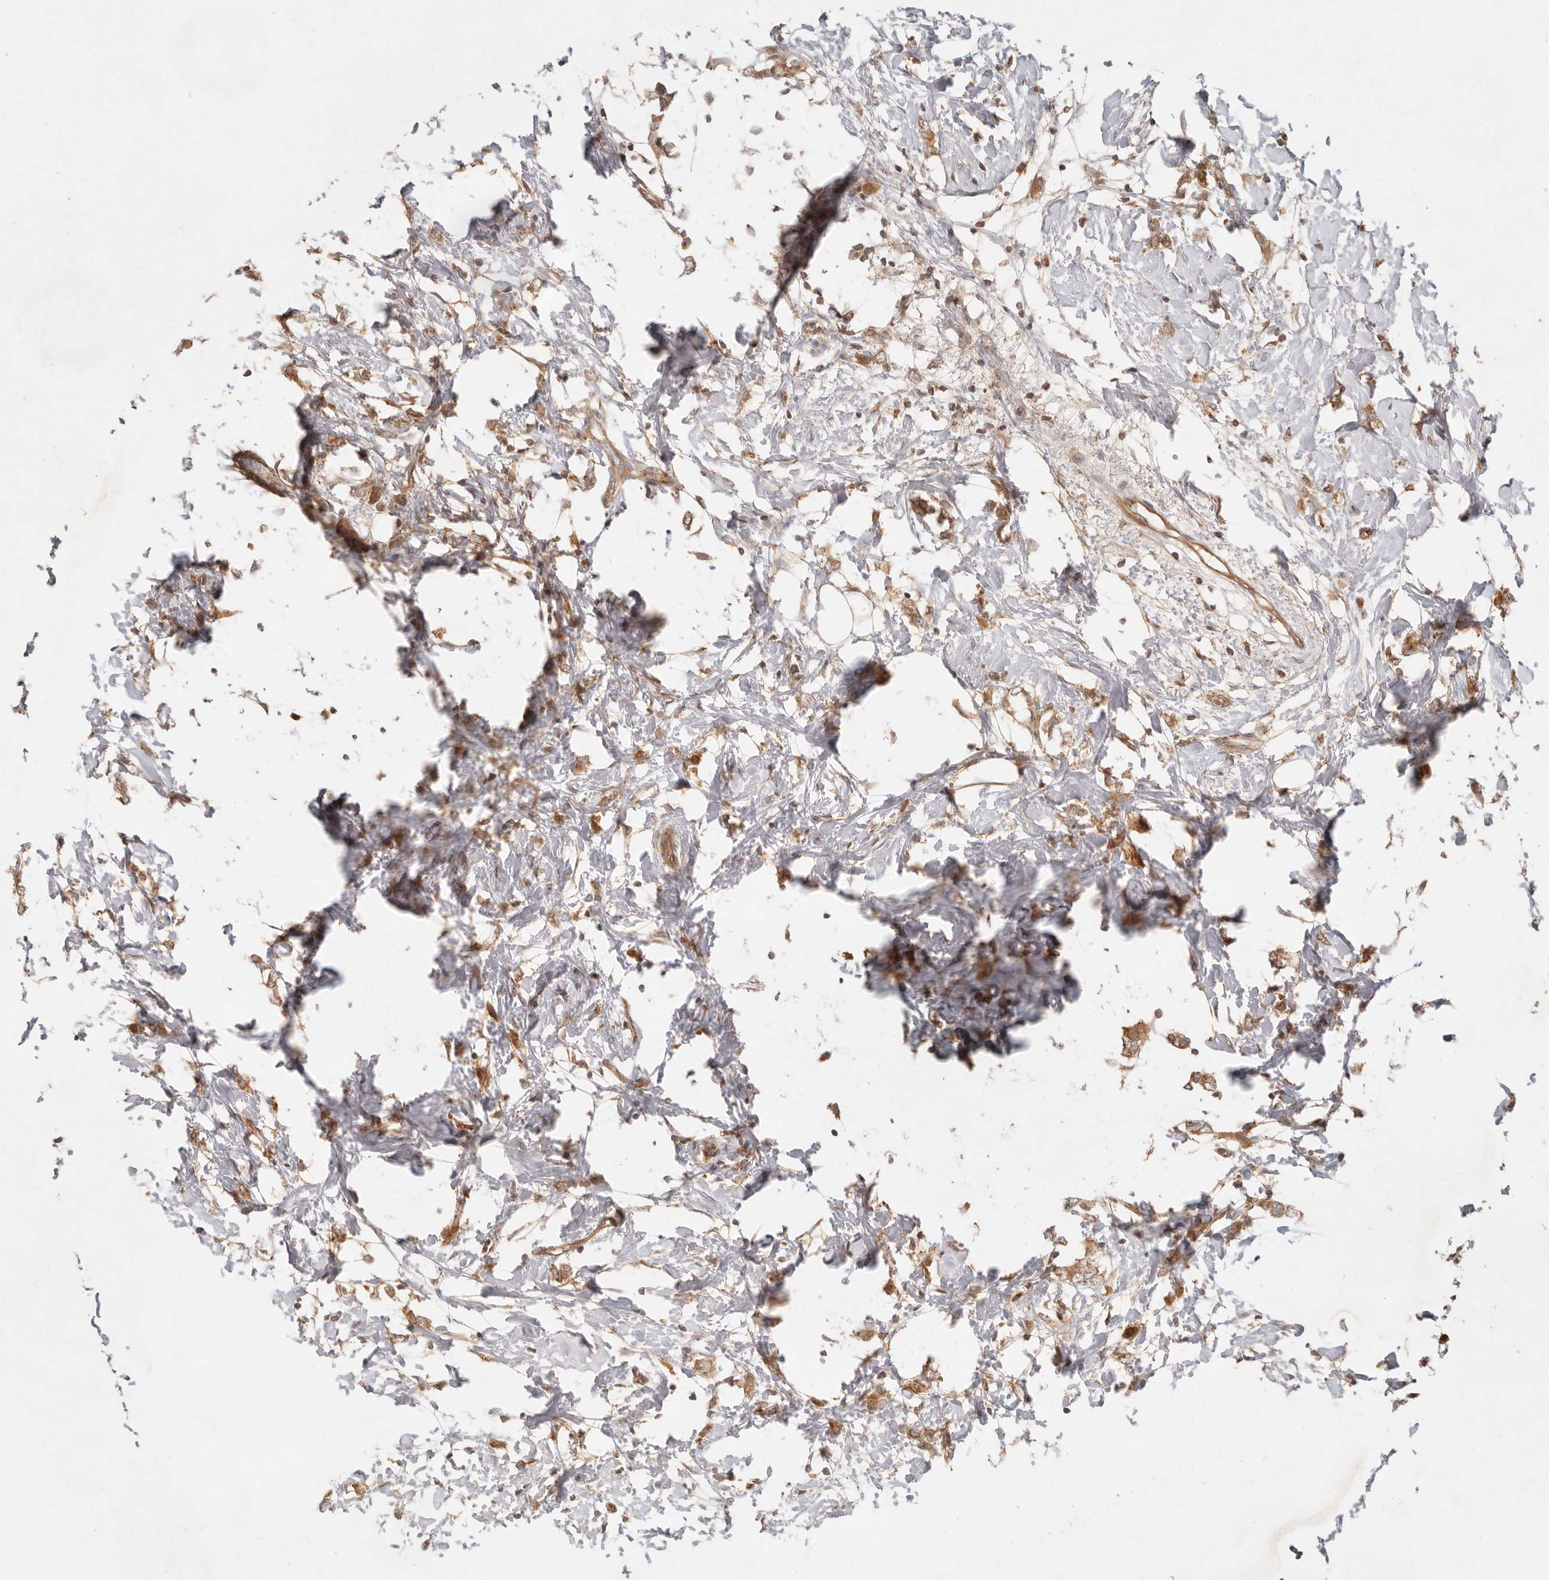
{"staining": {"intensity": "moderate", "quantity": ">75%", "location": "cytoplasmic/membranous"}, "tissue": "breast cancer", "cell_type": "Tumor cells", "image_type": "cancer", "snomed": [{"axis": "morphology", "description": "Normal tissue, NOS"}, {"axis": "morphology", "description": "Lobular carcinoma"}, {"axis": "topography", "description": "Breast"}], "caption": "High-magnification brightfield microscopy of breast cancer (lobular carcinoma) stained with DAB (brown) and counterstained with hematoxylin (blue). tumor cells exhibit moderate cytoplasmic/membranous staining is identified in about>75% of cells.", "gene": "HECTD3", "patient": {"sex": "female", "age": 47}}